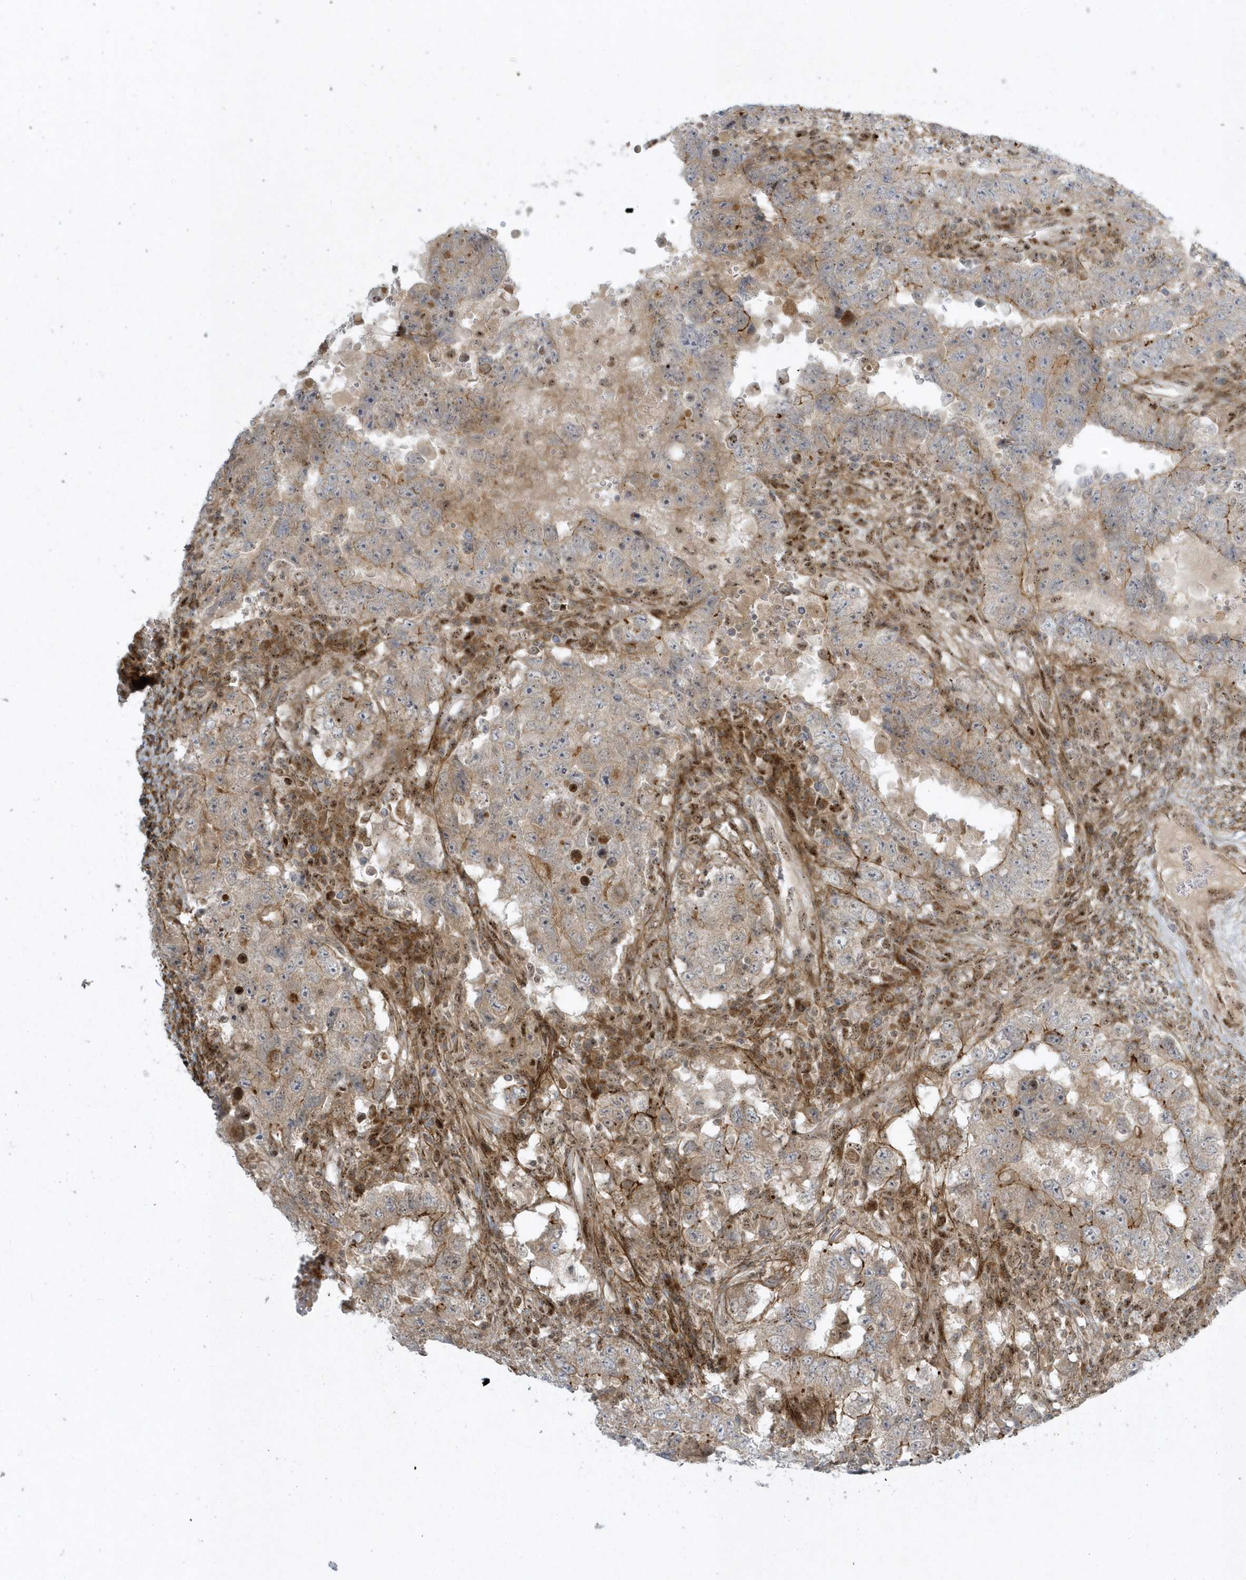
{"staining": {"intensity": "moderate", "quantity": "<25%", "location": "cytoplasmic/membranous"}, "tissue": "testis cancer", "cell_type": "Tumor cells", "image_type": "cancer", "snomed": [{"axis": "morphology", "description": "Carcinoma, Embryonal, NOS"}, {"axis": "topography", "description": "Testis"}], "caption": "Immunohistochemistry micrograph of human testis embryonal carcinoma stained for a protein (brown), which exhibits low levels of moderate cytoplasmic/membranous staining in about <25% of tumor cells.", "gene": "MASP2", "patient": {"sex": "male", "age": 26}}